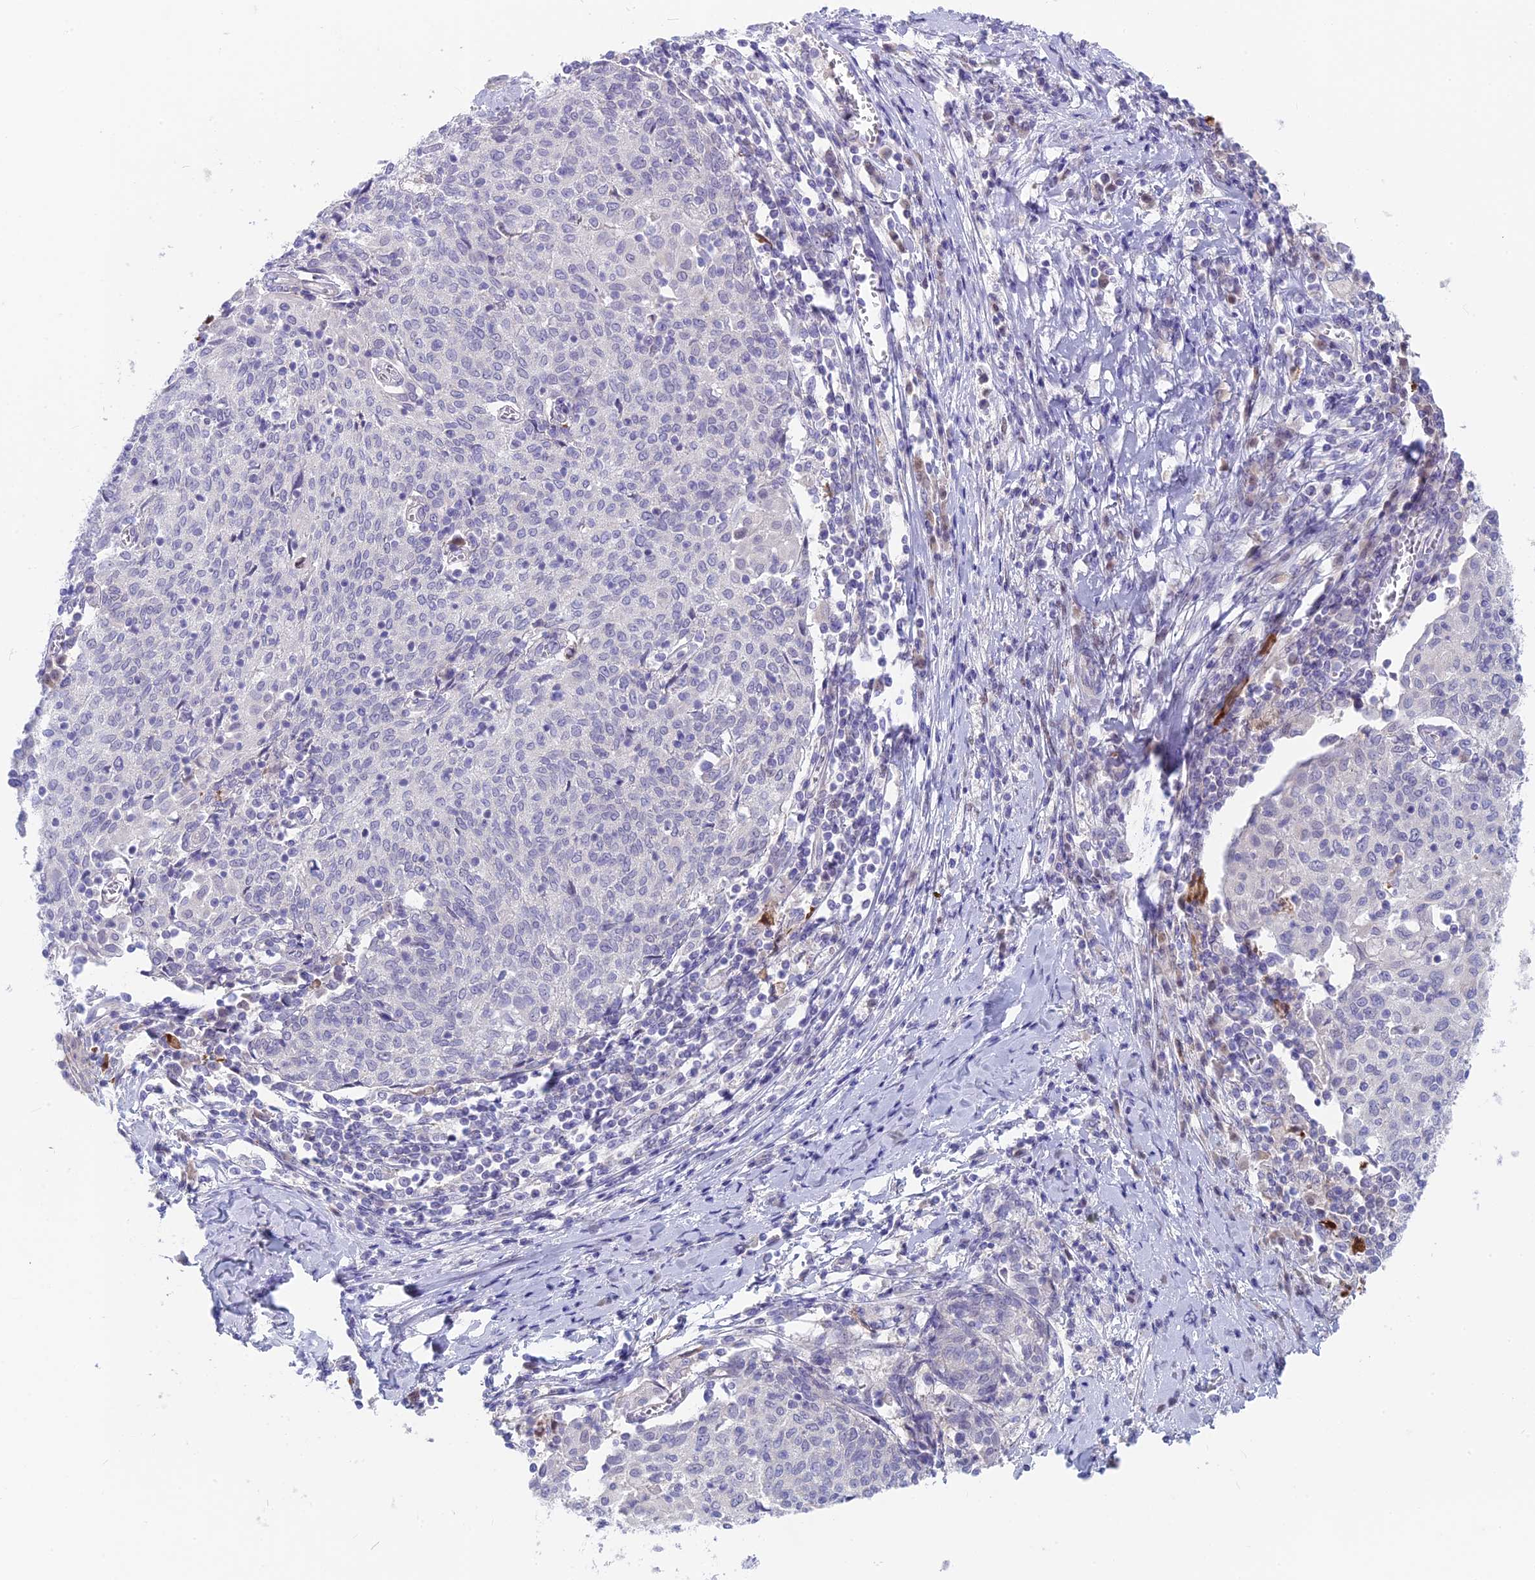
{"staining": {"intensity": "negative", "quantity": "none", "location": "none"}, "tissue": "cervical cancer", "cell_type": "Tumor cells", "image_type": "cancer", "snomed": [{"axis": "morphology", "description": "Squamous cell carcinoma, NOS"}, {"axis": "topography", "description": "Cervix"}], "caption": "Immunohistochemical staining of human squamous cell carcinoma (cervical) reveals no significant staining in tumor cells.", "gene": "SNTN", "patient": {"sex": "female", "age": 52}}